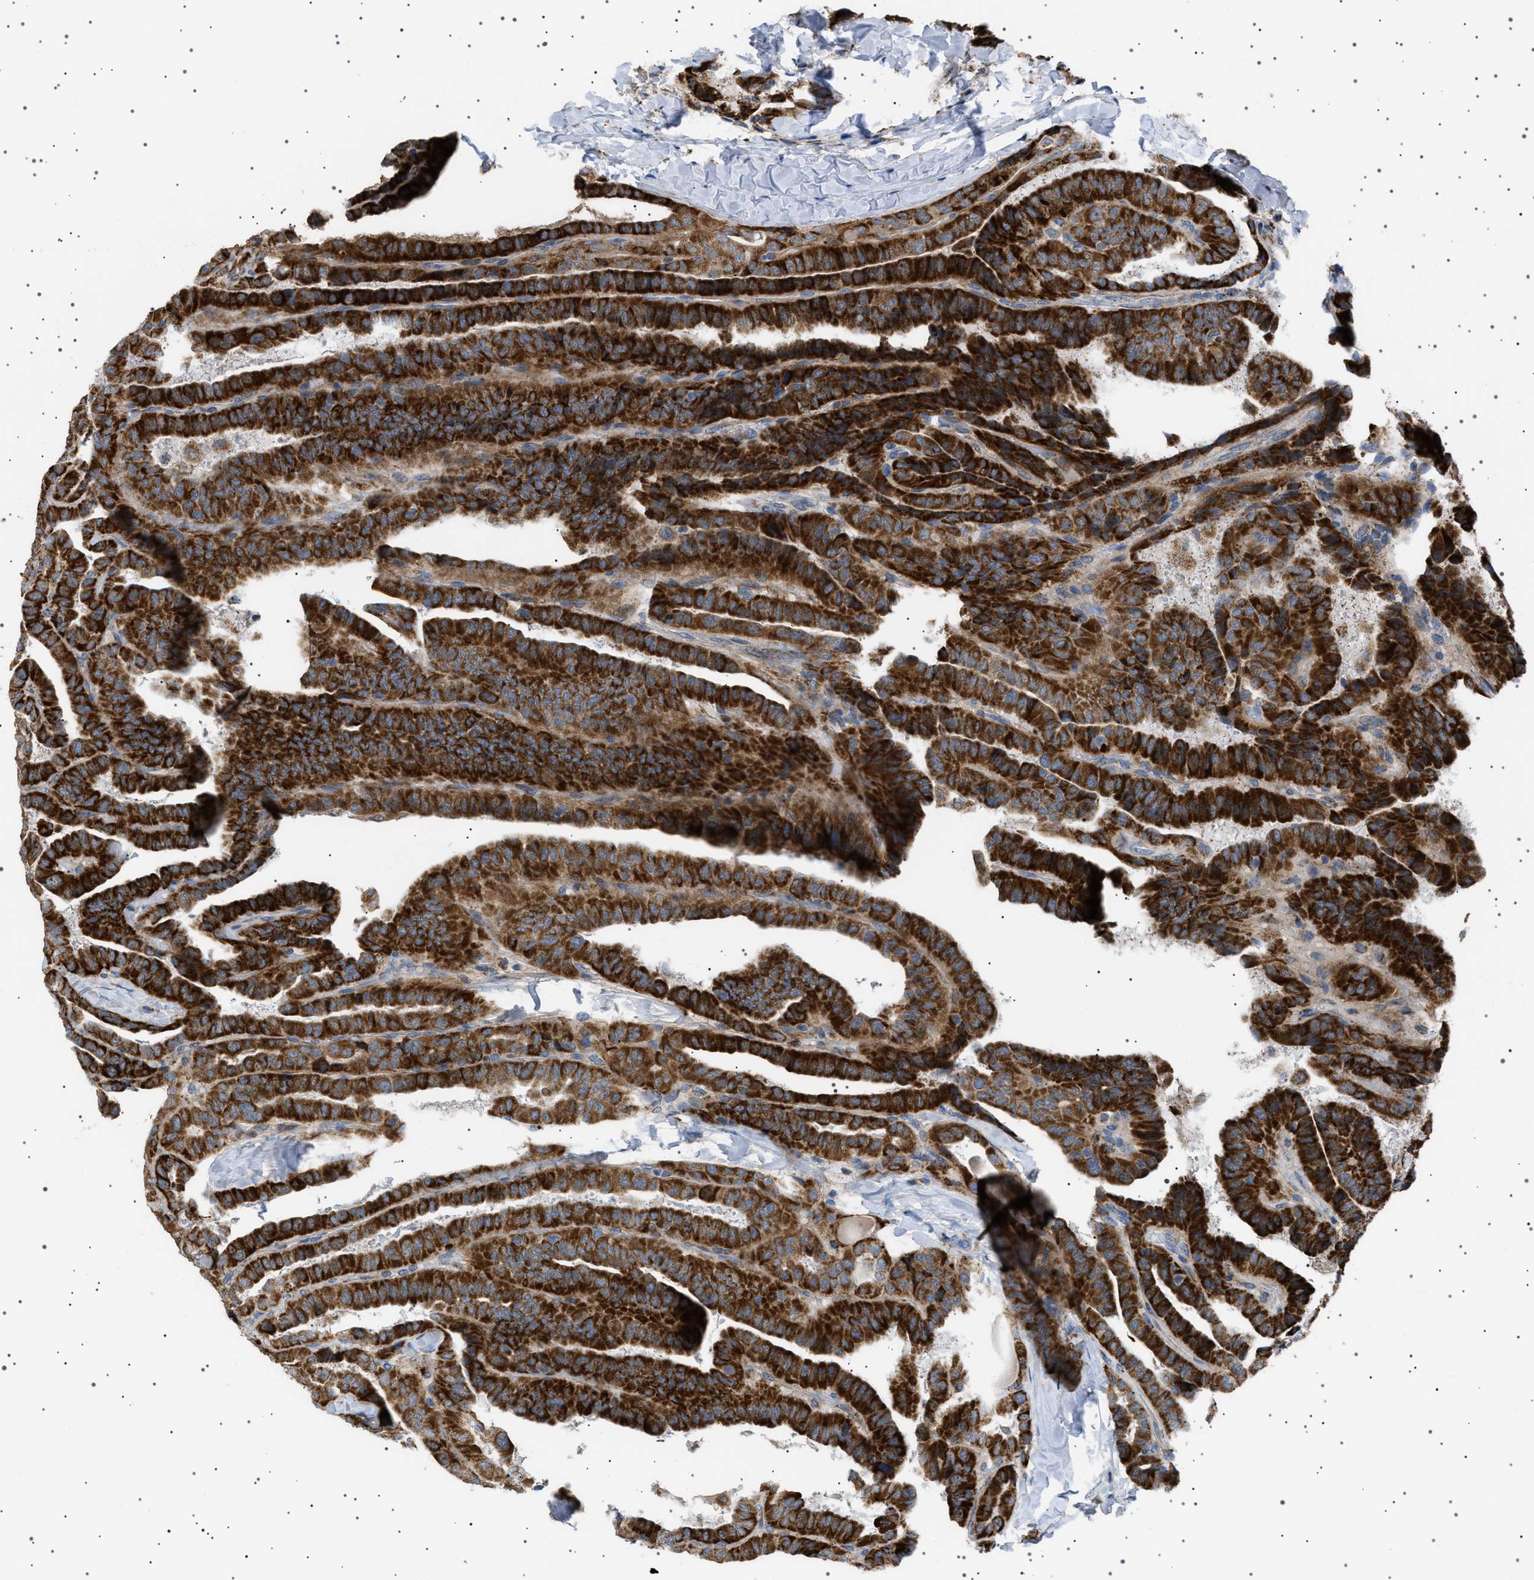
{"staining": {"intensity": "strong", "quantity": ">75%", "location": "cytoplasmic/membranous"}, "tissue": "thyroid cancer", "cell_type": "Tumor cells", "image_type": "cancer", "snomed": [{"axis": "morphology", "description": "Papillary adenocarcinoma, NOS"}, {"axis": "topography", "description": "Thyroid gland"}], "caption": "A histopathology image of thyroid cancer stained for a protein displays strong cytoplasmic/membranous brown staining in tumor cells.", "gene": "UBXN8", "patient": {"sex": "male", "age": 77}}